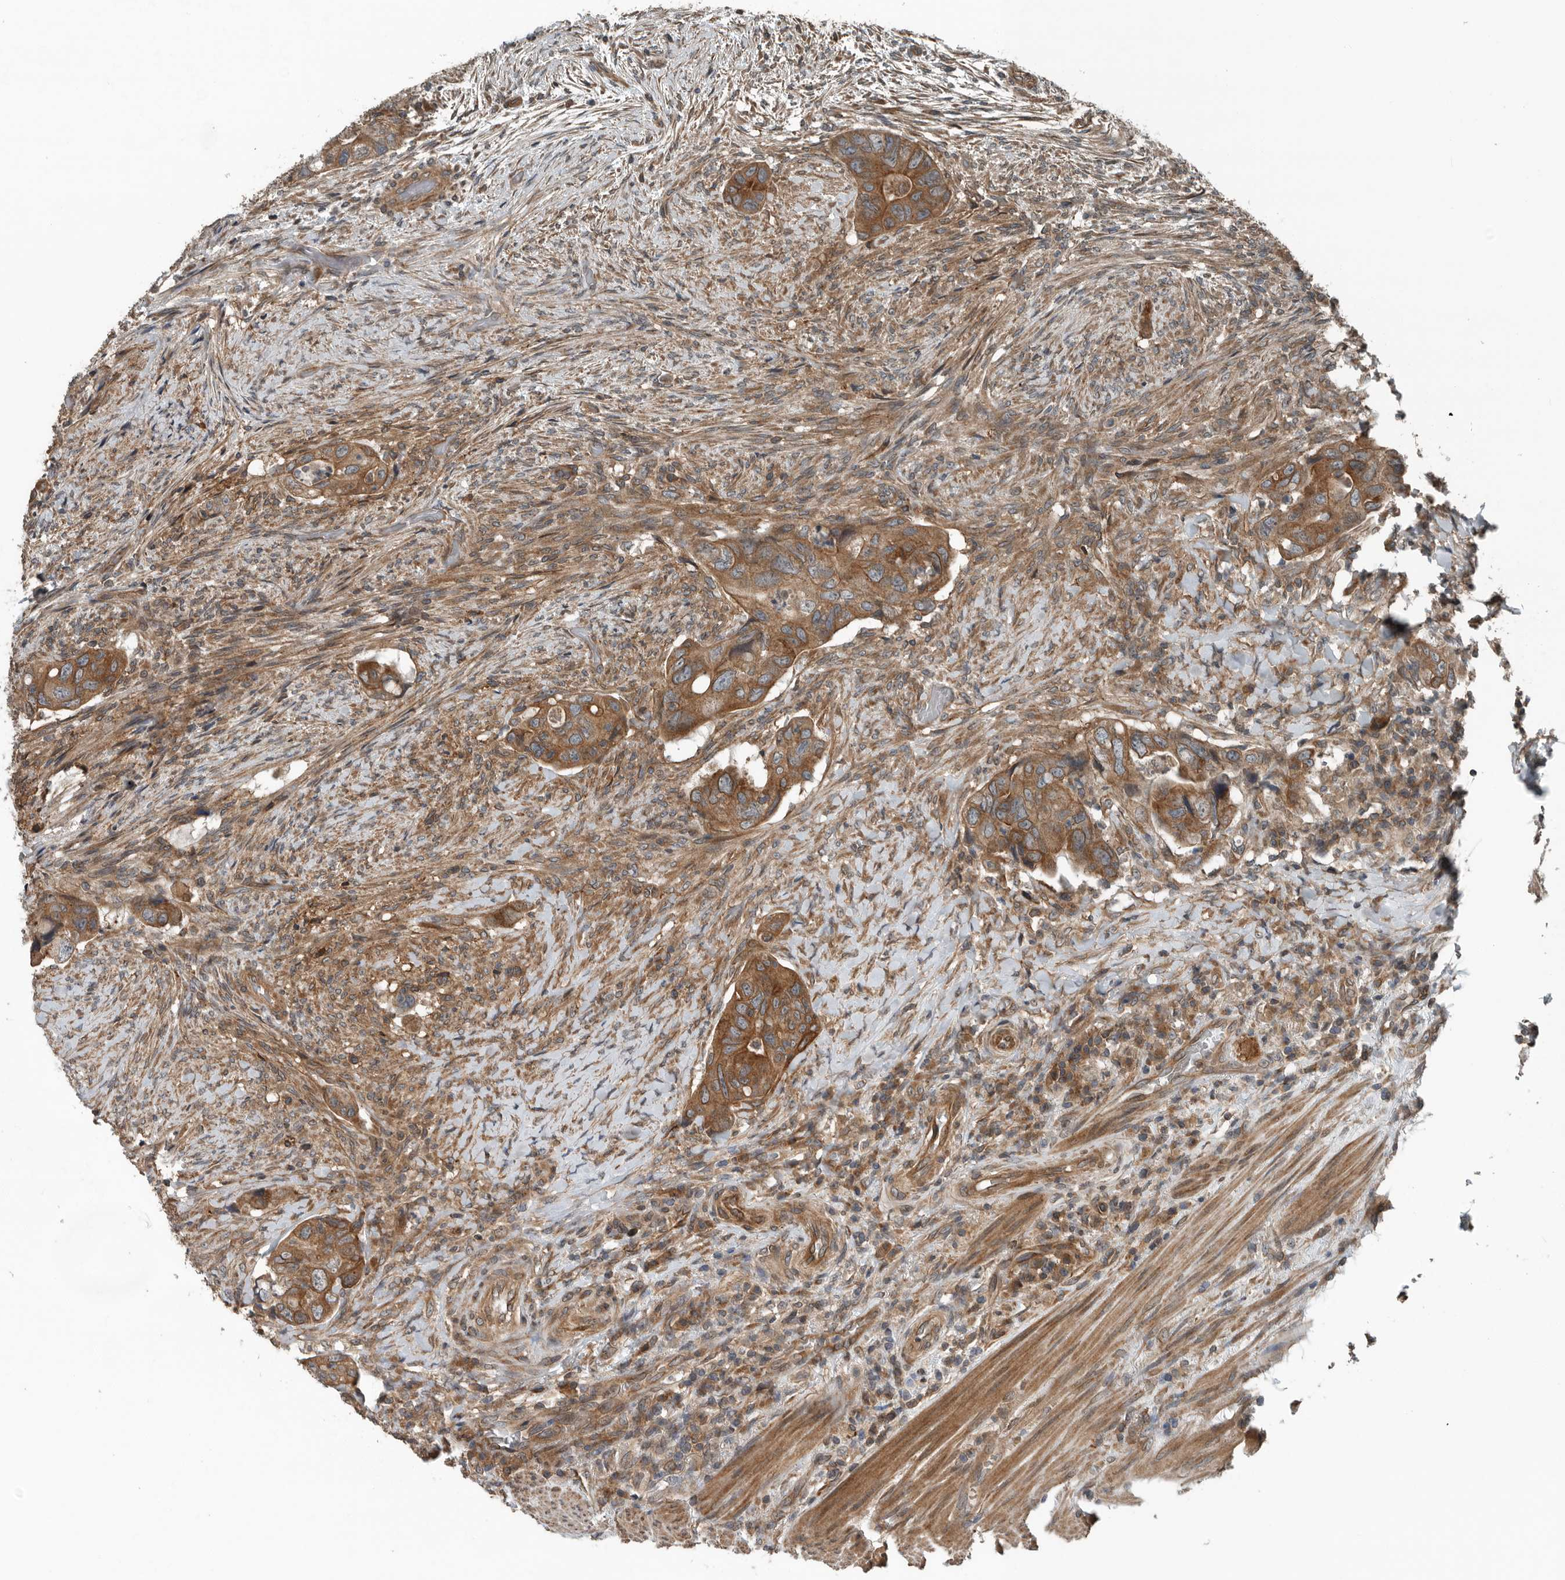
{"staining": {"intensity": "moderate", "quantity": ">75%", "location": "cytoplasmic/membranous"}, "tissue": "colorectal cancer", "cell_type": "Tumor cells", "image_type": "cancer", "snomed": [{"axis": "morphology", "description": "Adenocarcinoma, NOS"}, {"axis": "topography", "description": "Rectum"}], "caption": "A brown stain highlights moderate cytoplasmic/membranous positivity of a protein in colorectal cancer tumor cells.", "gene": "AMFR", "patient": {"sex": "male", "age": 63}}